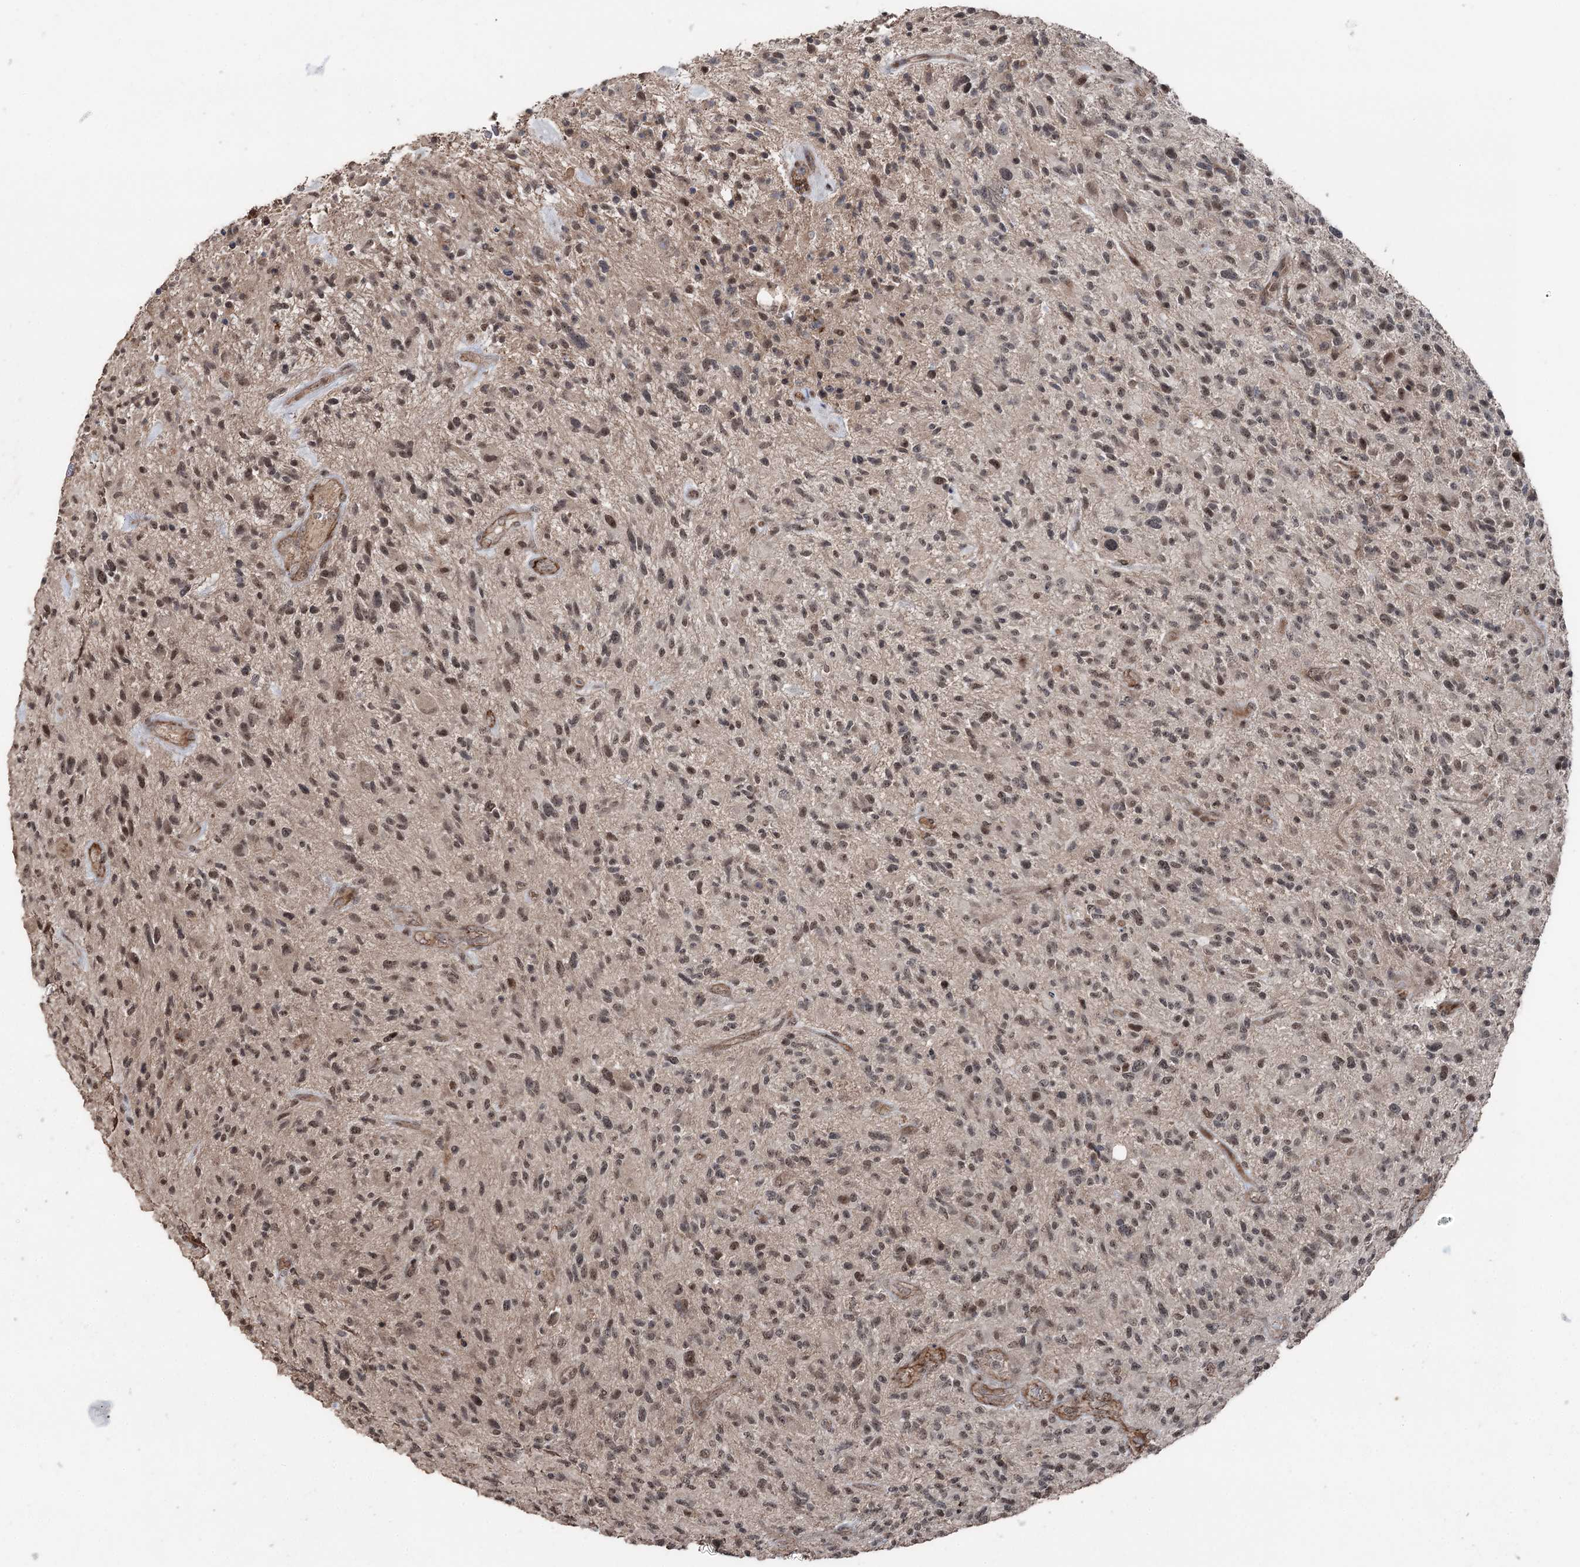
{"staining": {"intensity": "moderate", "quantity": "<25%", "location": "nuclear"}, "tissue": "glioma", "cell_type": "Tumor cells", "image_type": "cancer", "snomed": [{"axis": "morphology", "description": "Glioma, malignant, High grade"}, {"axis": "topography", "description": "Brain"}], "caption": "Moderate nuclear staining is present in approximately <25% of tumor cells in glioma.", "gene": "CCDC82", "patient": {"sex": "male", "age": 47}}